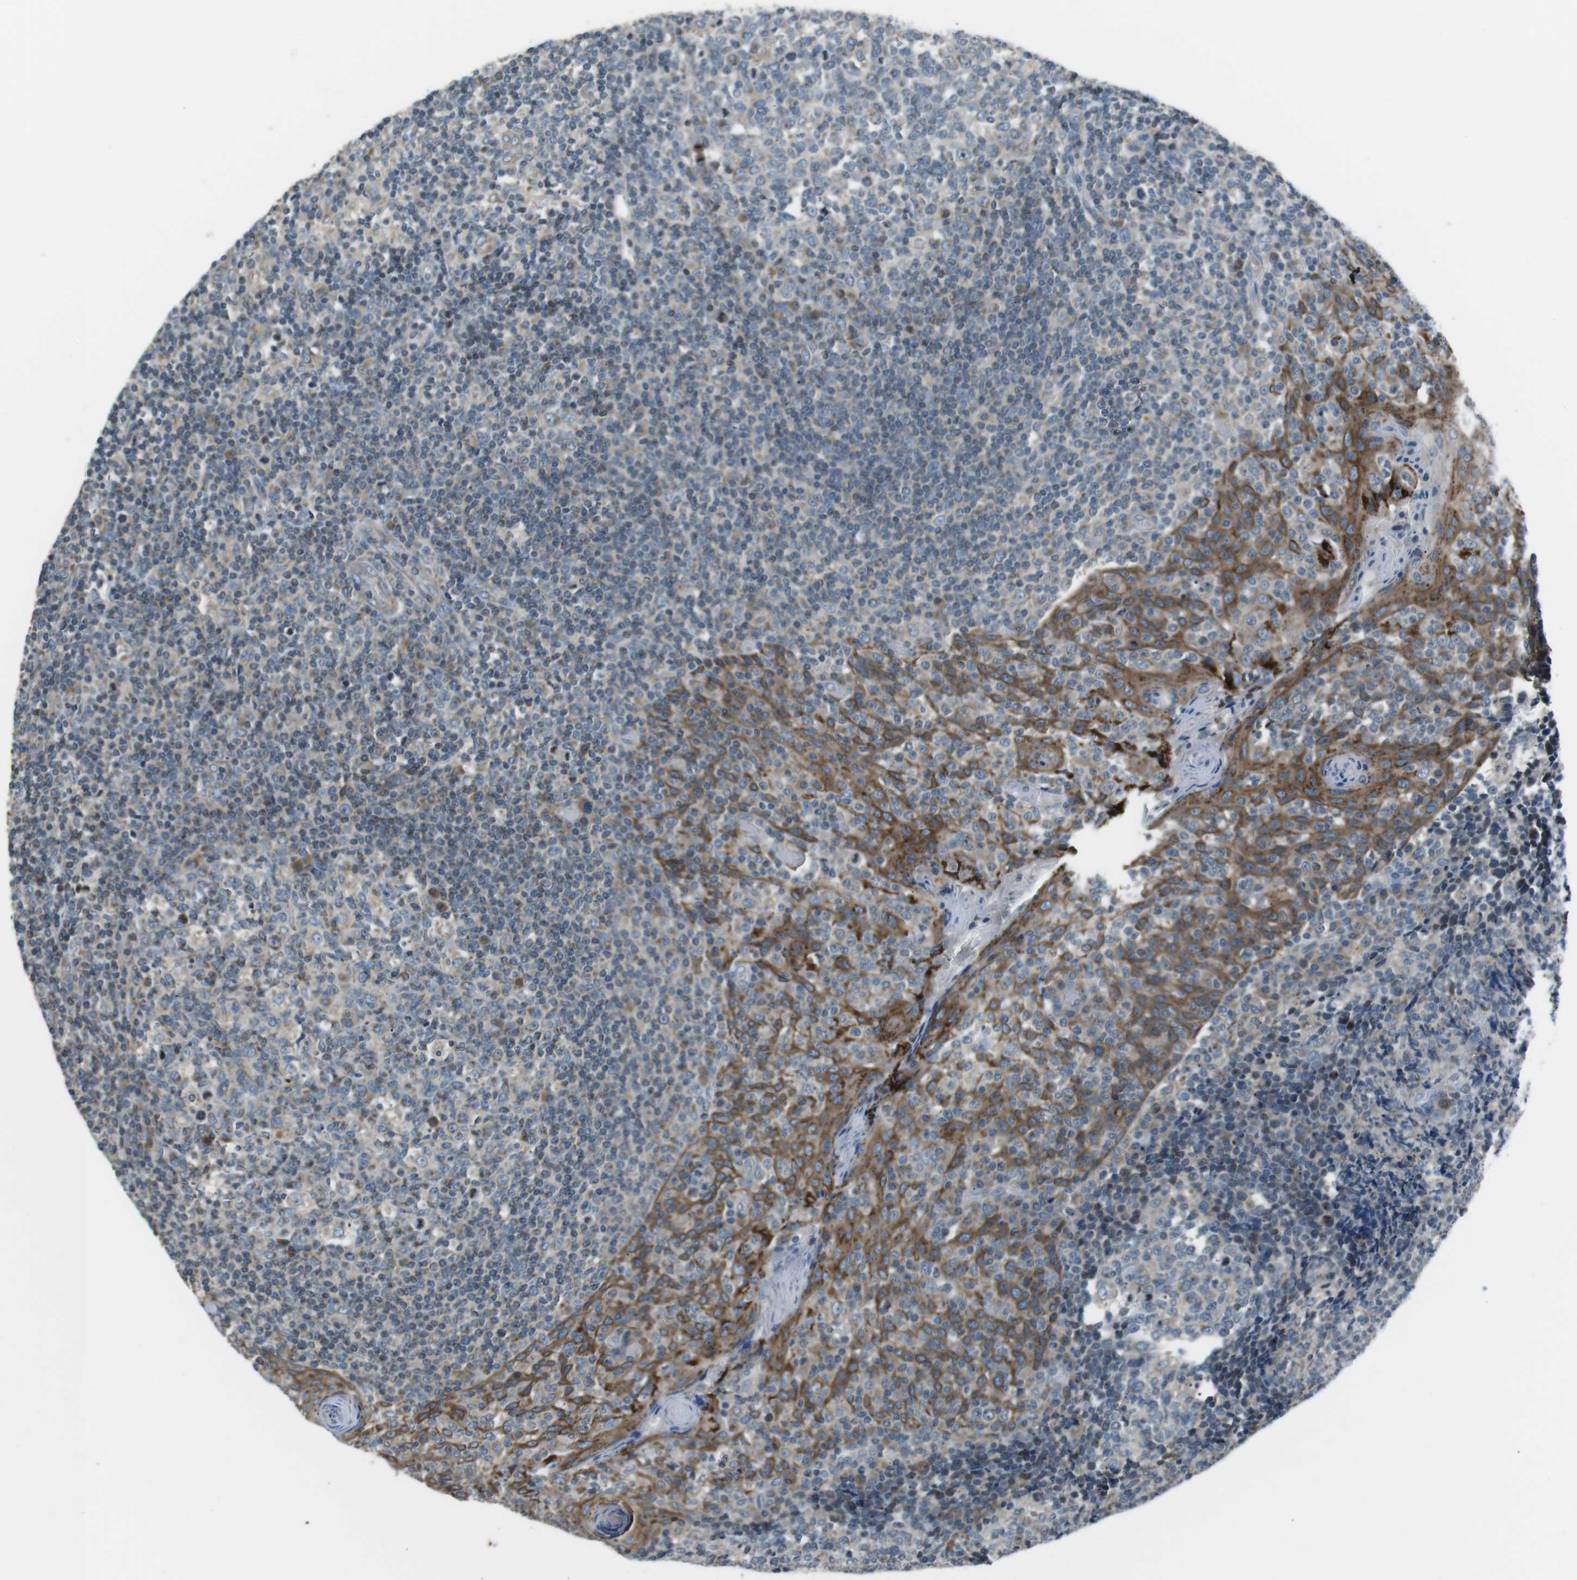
{"staining": {"intensity": "weak", "quantity": "25%-75%", "location": "cytoplasmic/membranous"}, "tissue": "tonsil", "cell_type": "Germinal center cells", "image_type": "normal", "snomed": [{"axis": "morphology", "description": "Normal tissue, NOS"}, {"axis": "topography", "description": "Tonsil"}], "caption": "Brown immunohistochemical staining in unremarkable human tonsil demonstrates weak cytoplasmic/membranous expression in approximately 25%-75% of germinal center cells. (IHC, brightfield microscopy, high magnification).", "gene": "FAM3B", "patient": {"sex": "female", "age": 19}}